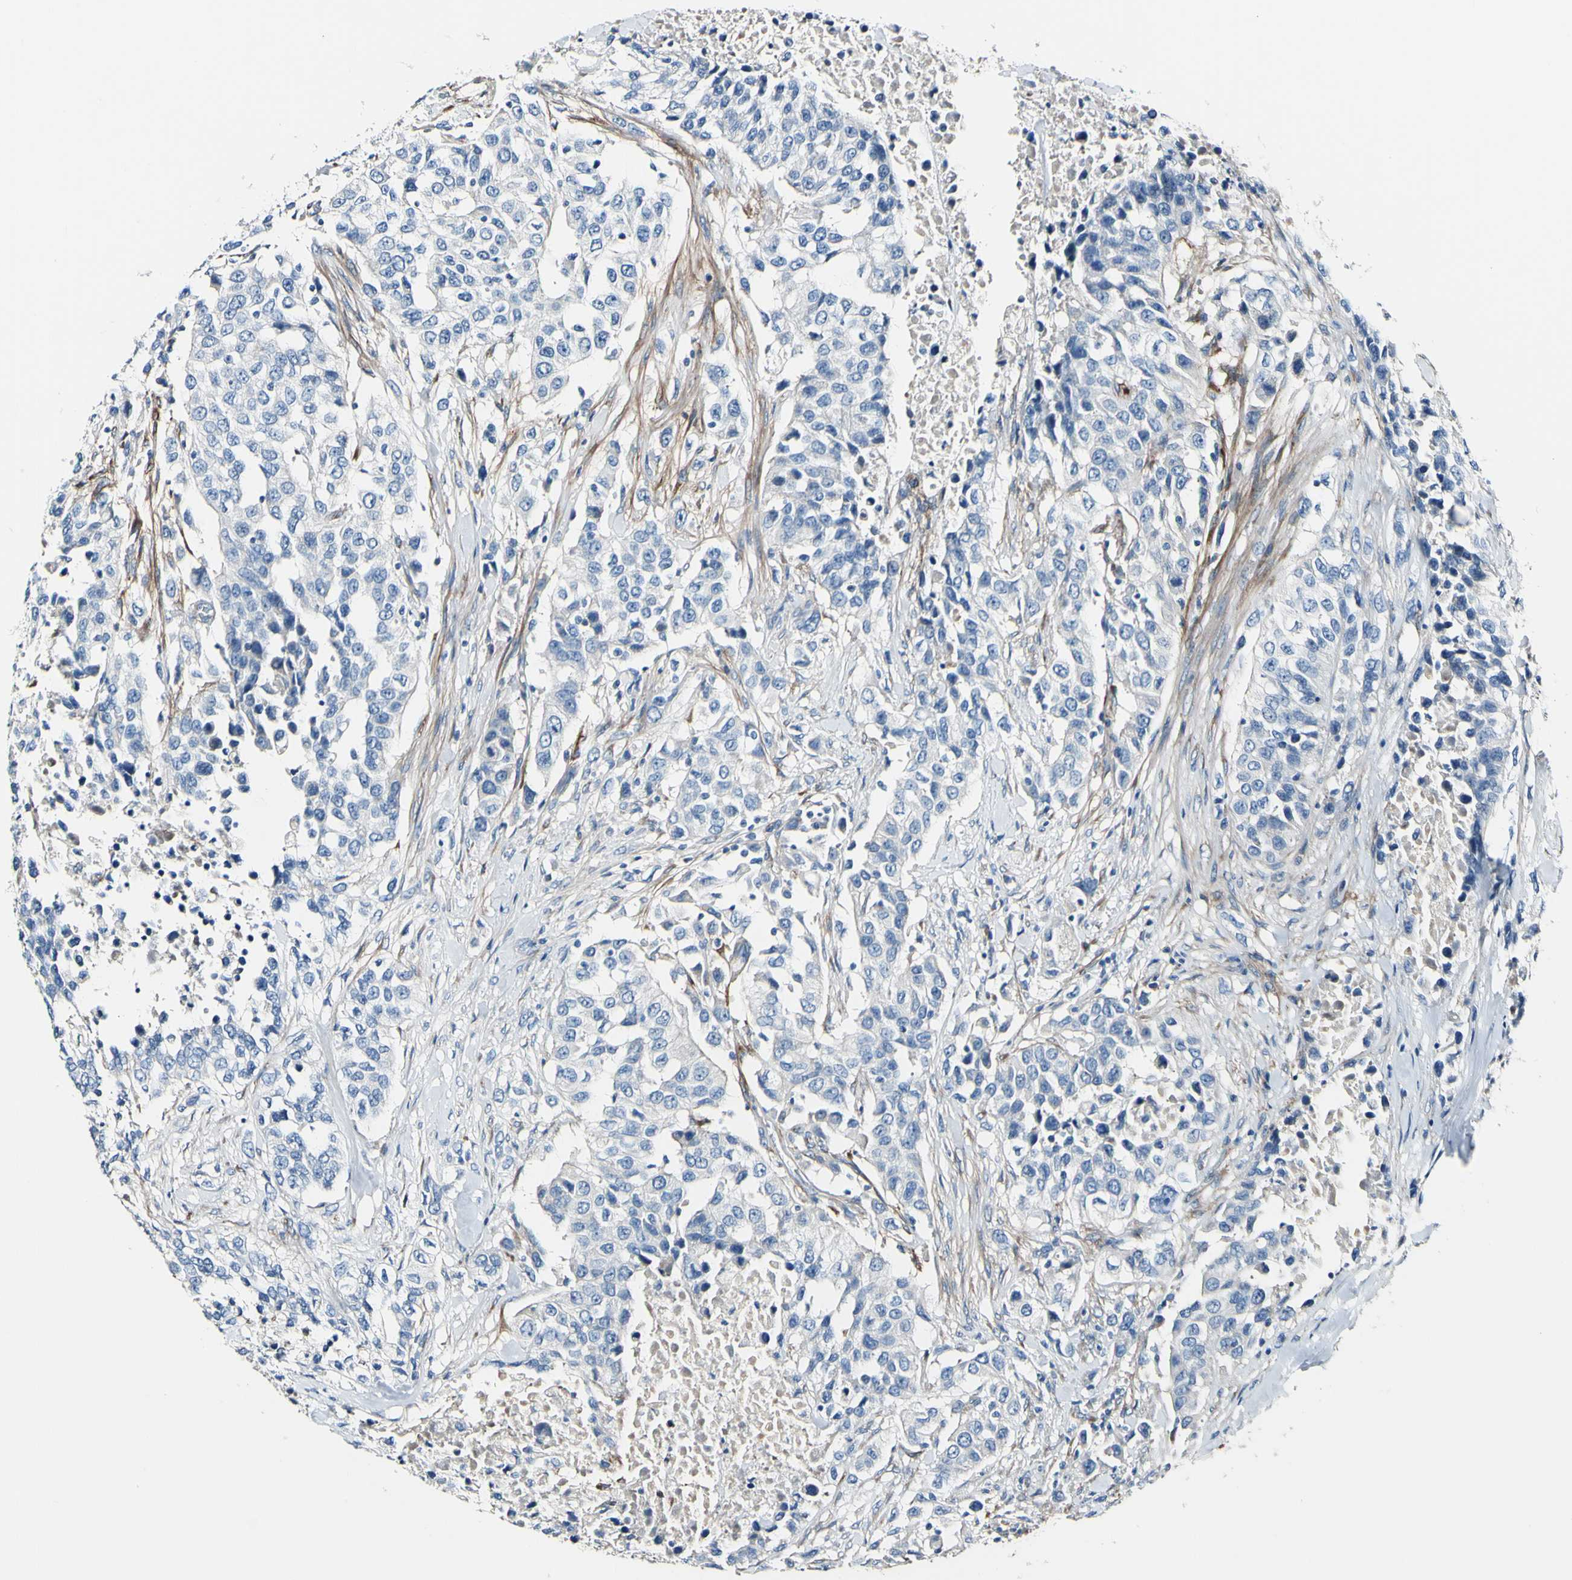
{"staining": {"intensity": "negative", "quantity": "none", "location": "none"}, "tissue": "urothelial cancer", "cell_type": "Tumor cells", "image_type": "cancer", "snomed": [{"axis": "morphology", "description": "Urothelial carcinoma, High grade"}, {"axis": "topography", "description": "Urinary bladder"}], "caption": "Urothelial cancer was stained to show a protein in brown. There is no significant expression in tumor cells. Brightfield microscopy of immunohistochemistry (IHC) stained with DAB (3,3'-diaminobenzidine) (brown) and hematoxylin (blue), captured at high magnification.", "gene": "COL6A3", "patient": {"sex": "female", "age": 80}}